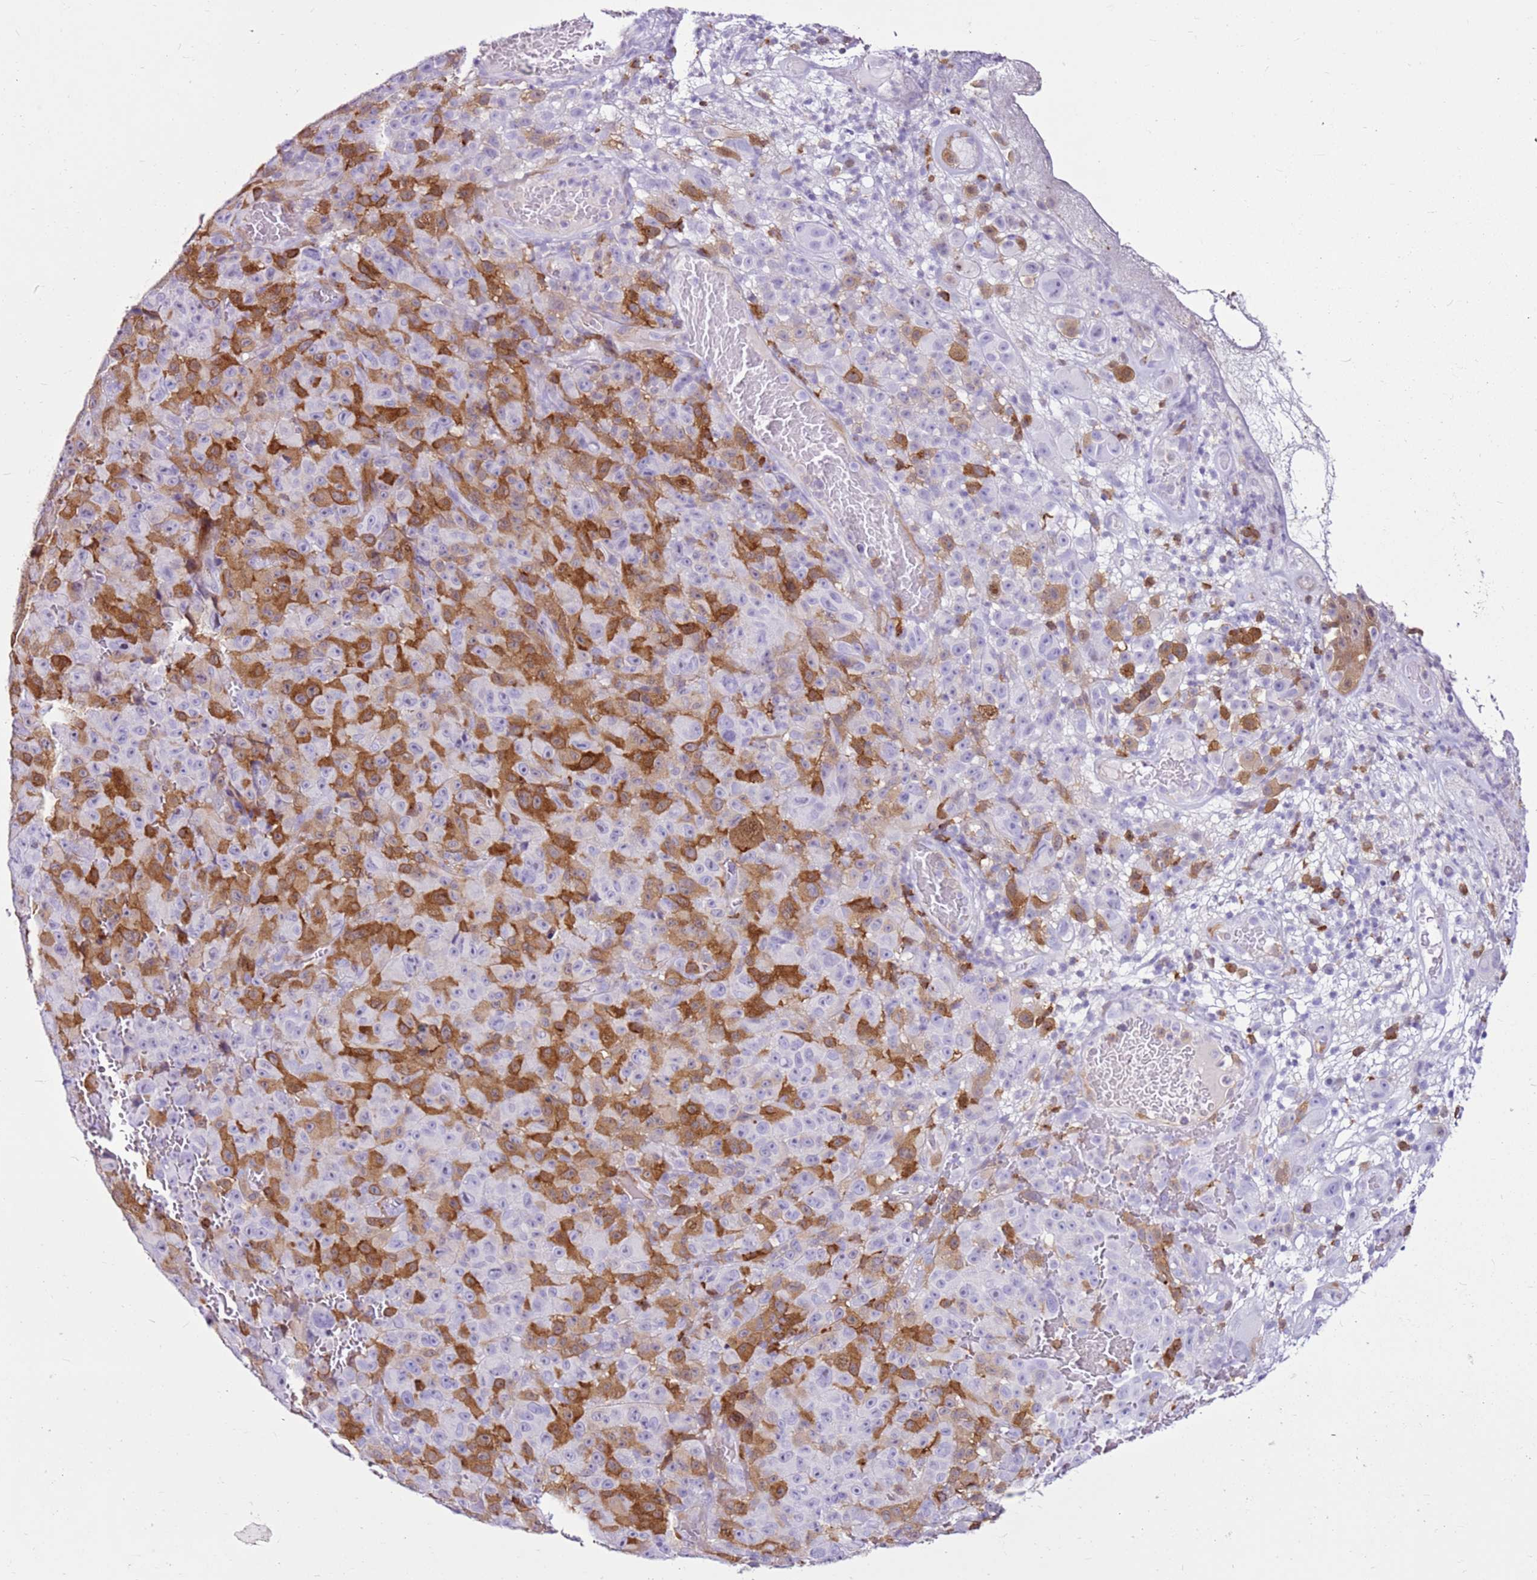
{"staining": {"intensity": "strong", "quantity": "25%-75%", "location": "cytoplasmic/membranous"}, "tissue": "melanoma", "cell_type": "Tumor cells", "image_type": "cancer", "snomed": [{"axis": "morphology", "description": "Malignant melanoma, NOS"}, {"axis": "topography", "description": "Skin"}], "caption": "A brown stain labels strong cytoplasmic/membranous expression of a protein in human malignant melanoma tumor cells.", "gene": "SPC25", "patient": {"sex": "female", "age": 82}}